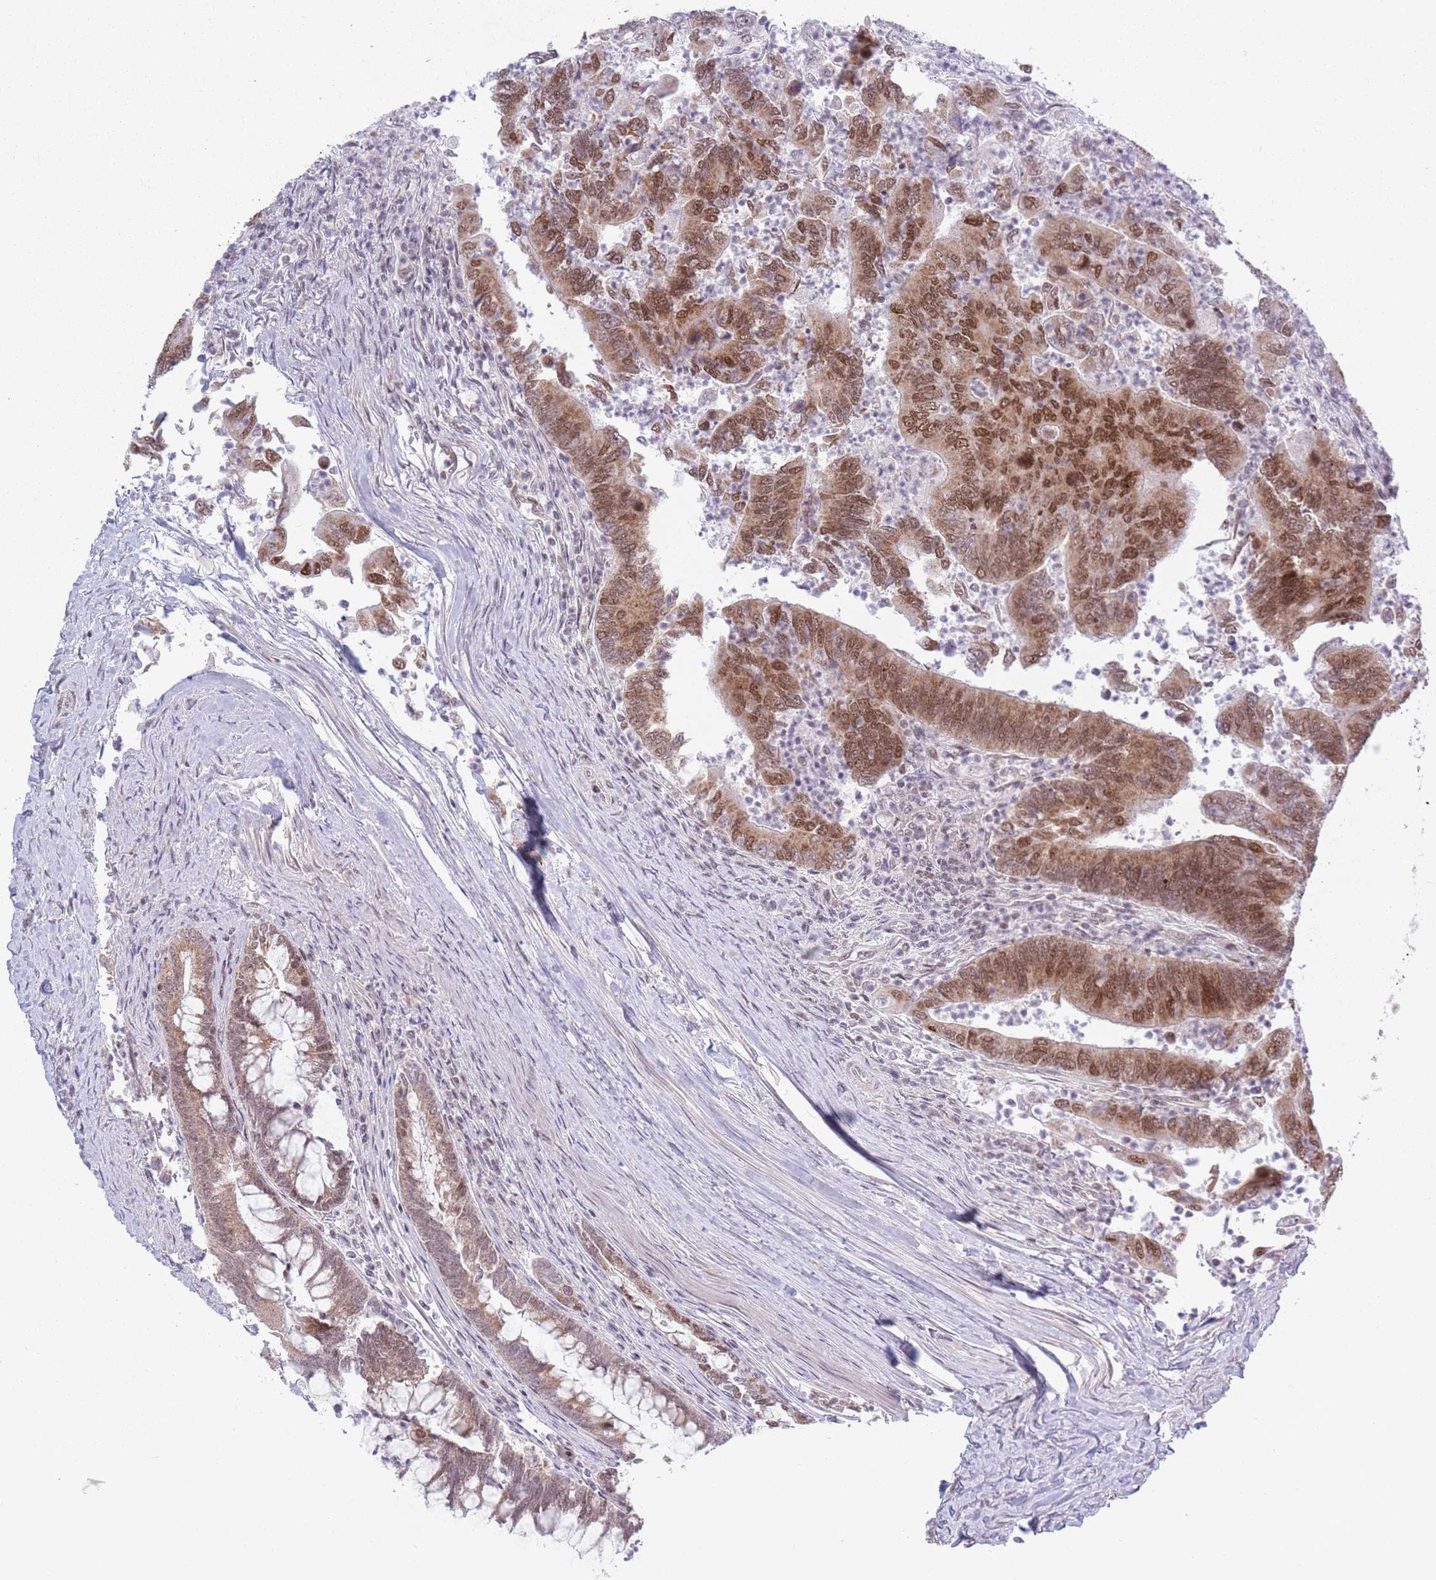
{"staining": {"intensity": "moderate", "quantity": ">75%", "location": "cytoplasmic/membranous,nuclear"}, "tissue": "colorectal cancer", "cell_type": "Tumor cells", "image_type": "cancer", "snomed": [{"axis": "morphology", "description": "Adenocarcinoma, NOS"}, {"axis": "topography", "description": "Colon"}], "caption": "Colorectal cancer tissue exhibits moderate cytoplasmic/membranous and nuclear positivity in about >75% of tumor cells The protein is stained brown, and the nuclei are stained in blue (DAB (3,3'-diaminobenzidine) IHC with brightfield microscopy, high magnification).", "gene": "MRPL34", "patient": {"sex": "female", "age": 67}}